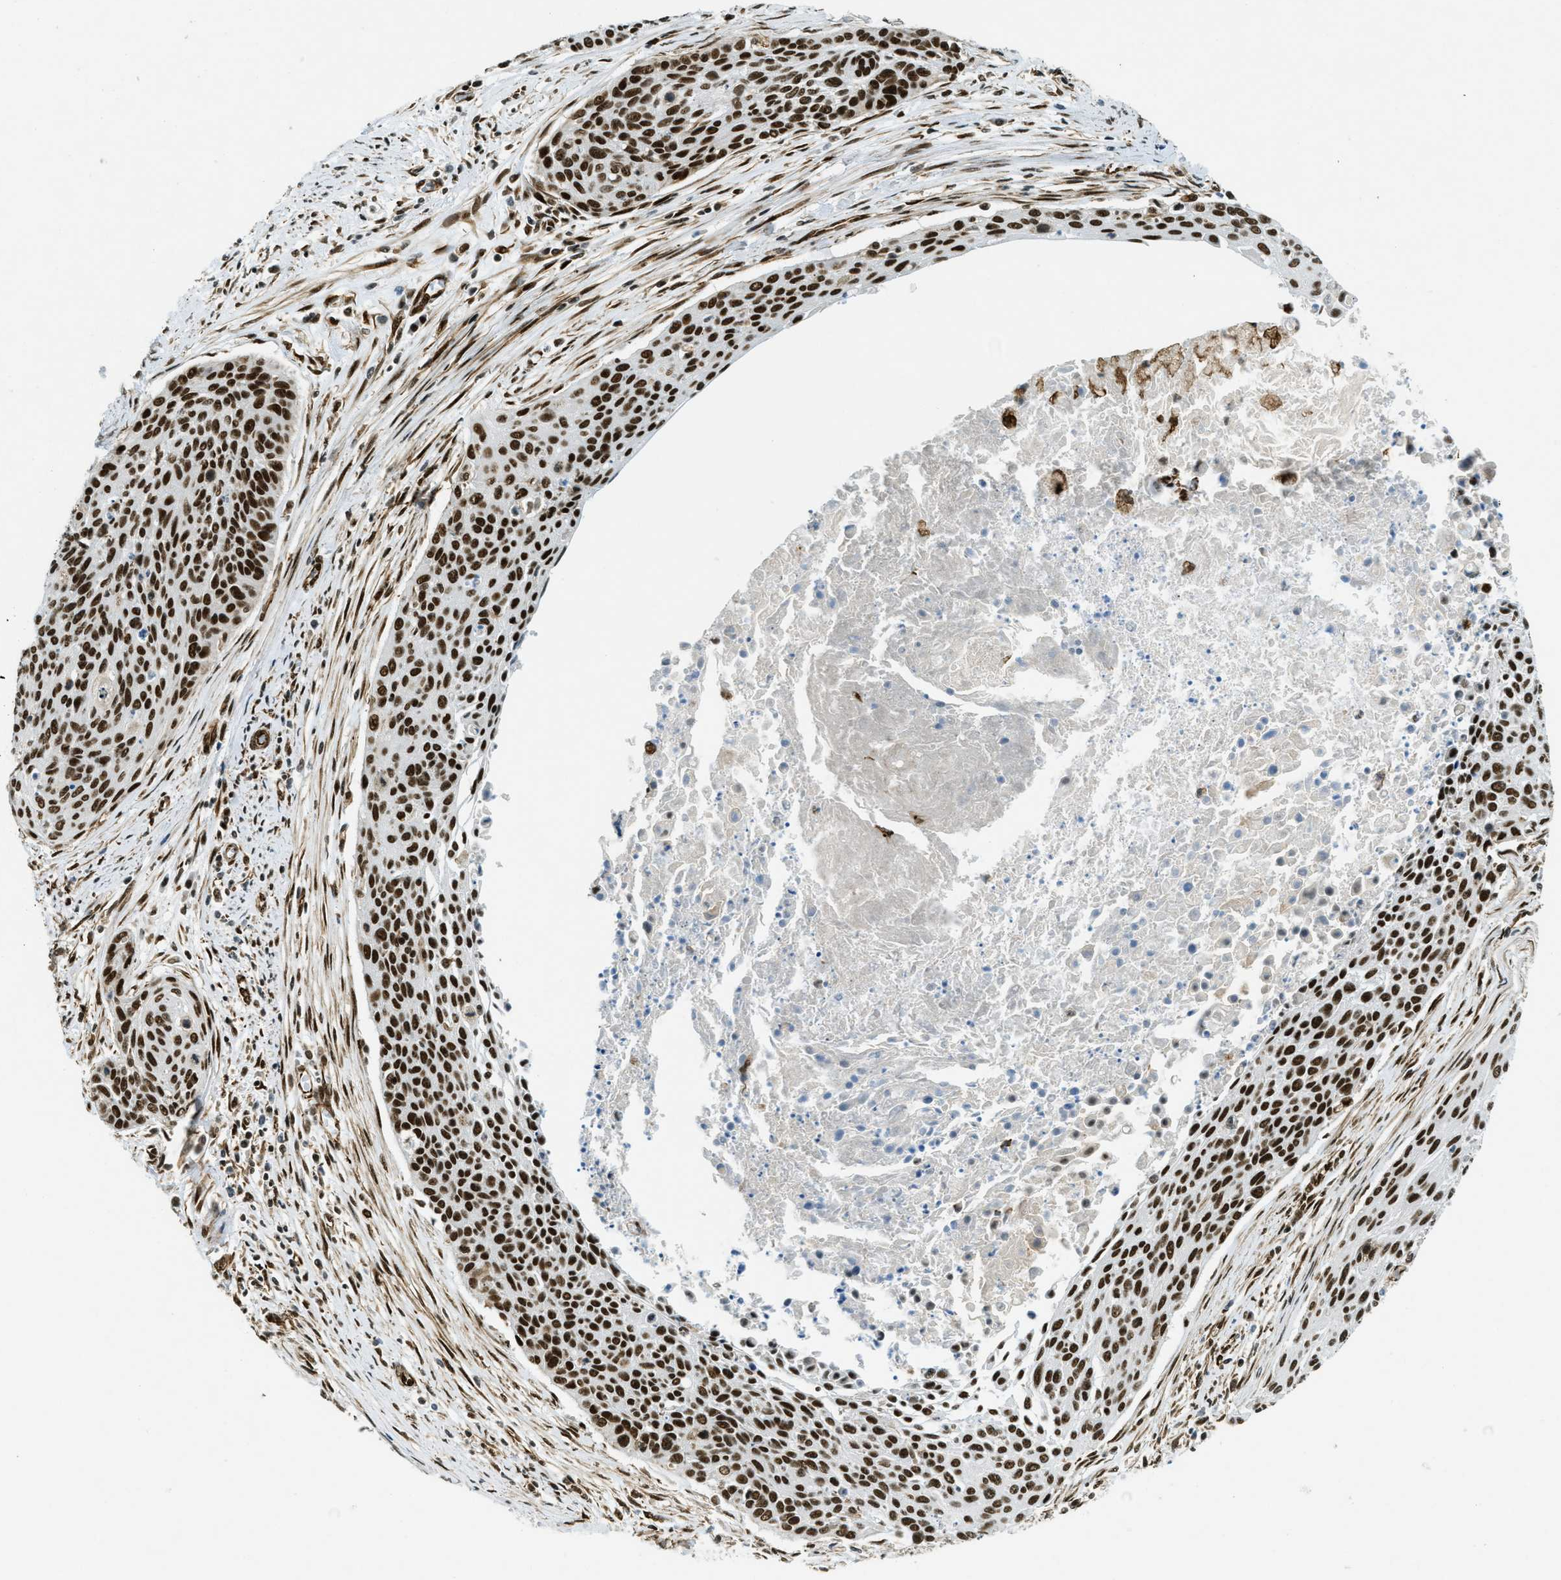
{"staining": {"intensity": "strong", "quantity": ">75%", "location": "nuclear"}, "tissue": "cervical cancer", "cell_type": "Tumor cells", "image_type": "cancer", "snomed": [{"axis": "morphology", "description": "Squamous cell carcinoma, NOS"}, {"axis": "topography", "description": "Cervix"}], "caption": "Cervical cancer stained with DAB (3,3'-diaminobenzidine) immunohistochemistry (IHC) demonstrates high levels of strong nuclear expression in about >75% of tumor cells. (DAB (3,3'-diaminobenzidine) IHC with brightfield microscopy, high magnification).", "gene": "ZFR", "patient": {"sex": "female", "age": 55}}